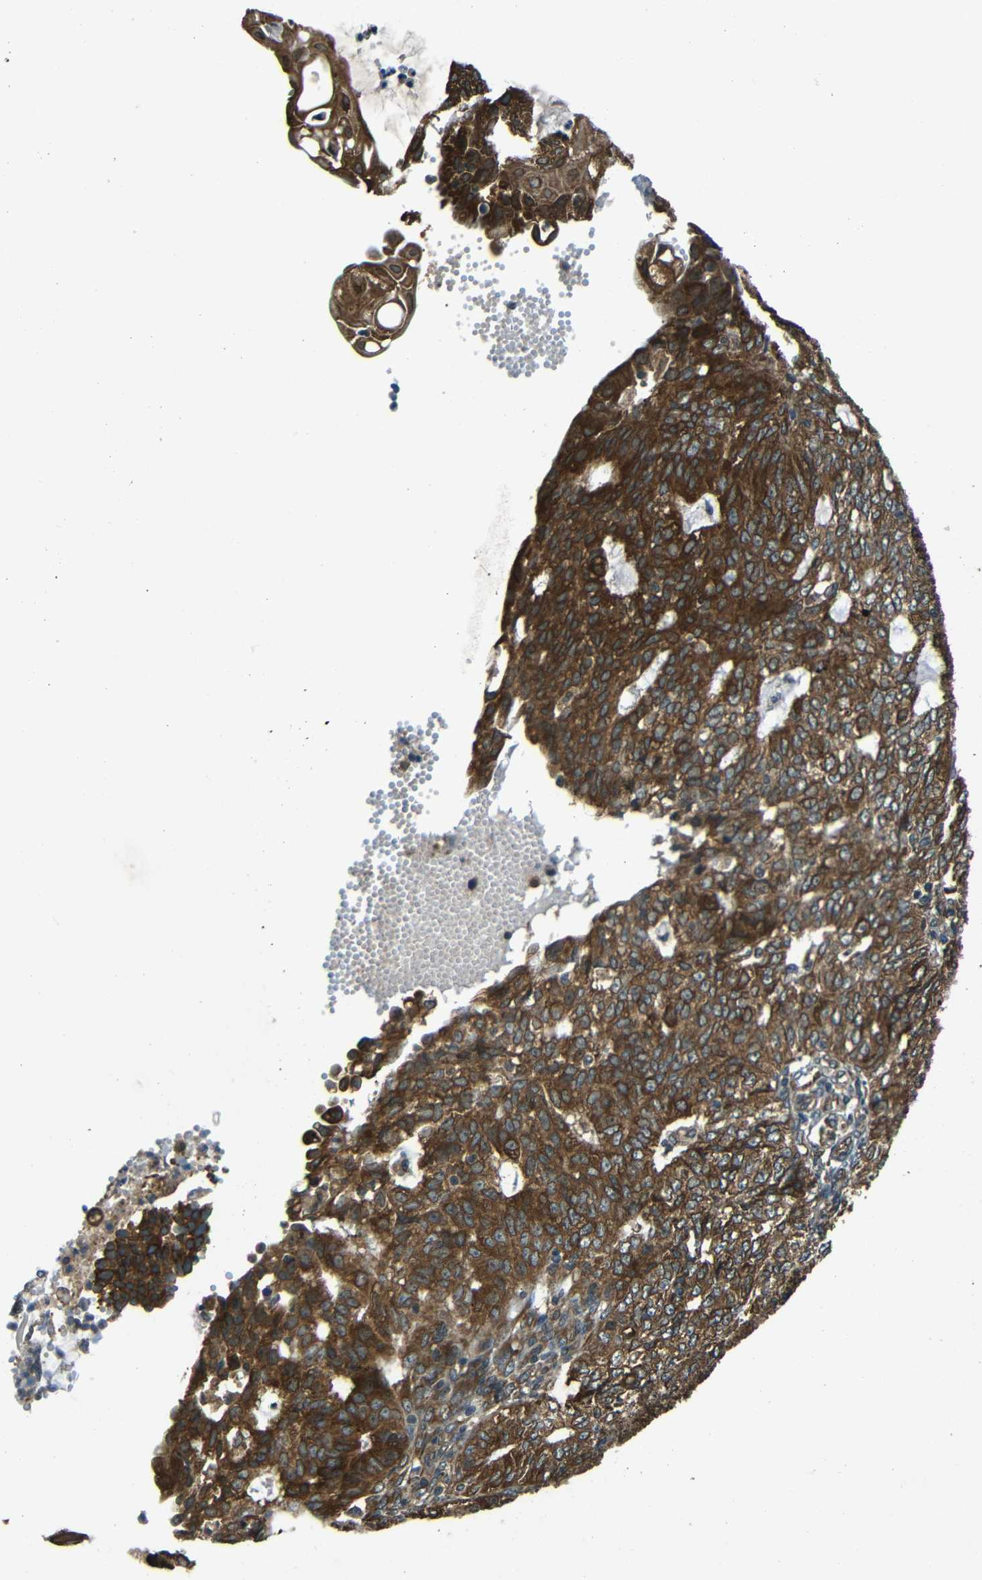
{"staining": {"intensity": "strong", "quantity": ">75%", "location": "cytoplasmic/membranous"}, "tissue": "endometrial cancer", "cell_type": "Tumor cells", "image_type": "cancer", "snomed": [{"axis": "morphology", "description": "Adenocarcinoma, NOS"}, {"axis": "topography", "description": "Endometrium"}], "caption": "Immunohistochemical staining of human adenocarcinoma (endometrial) demonstrates high levels of strong cytoplasmic/membranous staining in approximately >75% of tumor cells.", "gene": "VAPB", "patient": {"sex": "female", "age": 32}}